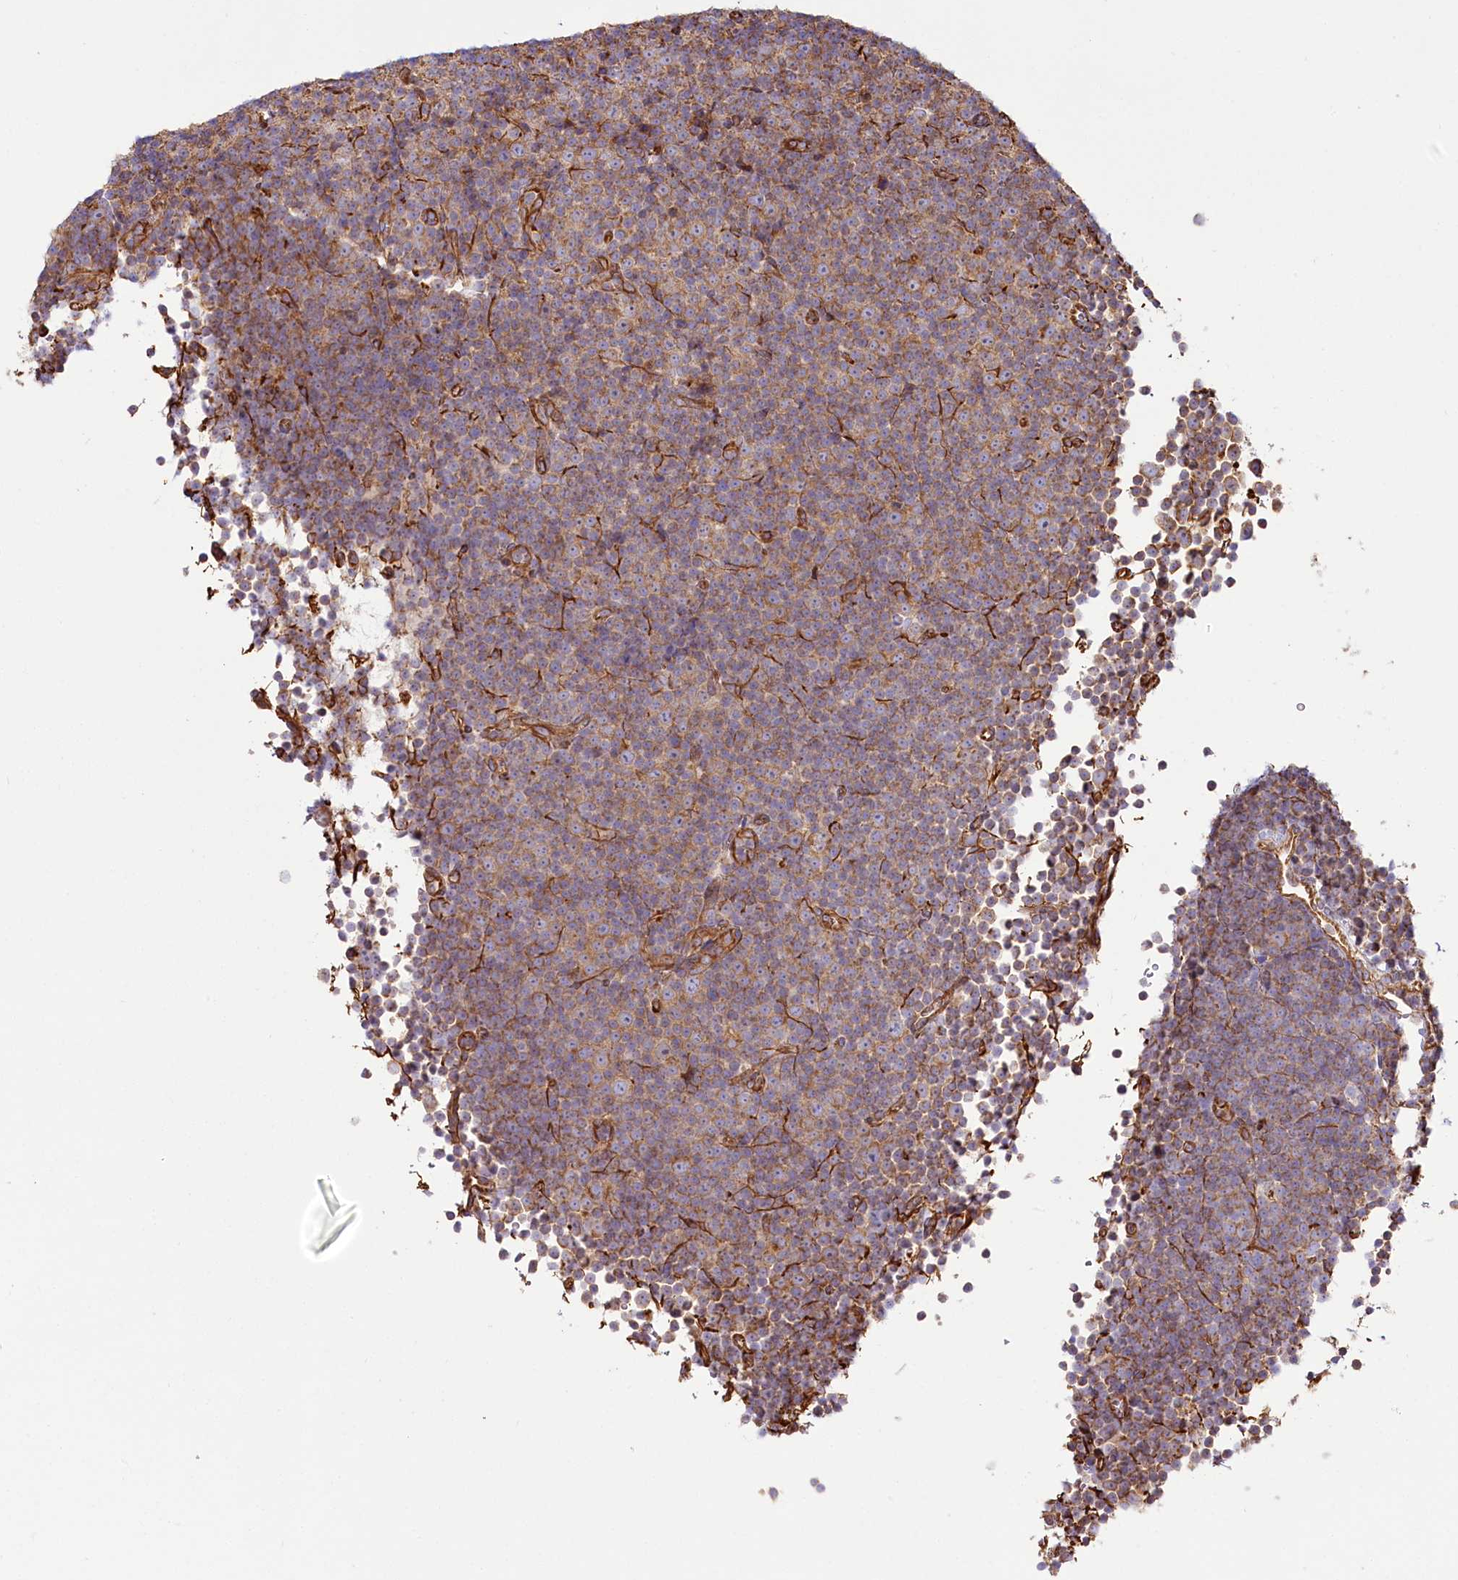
{"staining": {"intensity": "moderate", "quantity": ">75%", "location": "cytoplasmic/membranous"}, "tissue": "lymphoma", "cell_type": "Tumor cells", "image_type": "cancer", "snomed": [{"axis": "morphology", "description": "Malignant lymphoma, non-Hodgkin's type, Low grade"}, {"axis": "topography", "description": "Lymph node"}], "caption": "Immunohistochemical staining of lymphoma exhibits medium levels of moderate cytoplasmic/membranous expression in about >75% of tumor cells.", "gene": "THUMPD3", "patient": {"sex": "female", "age": 67}}